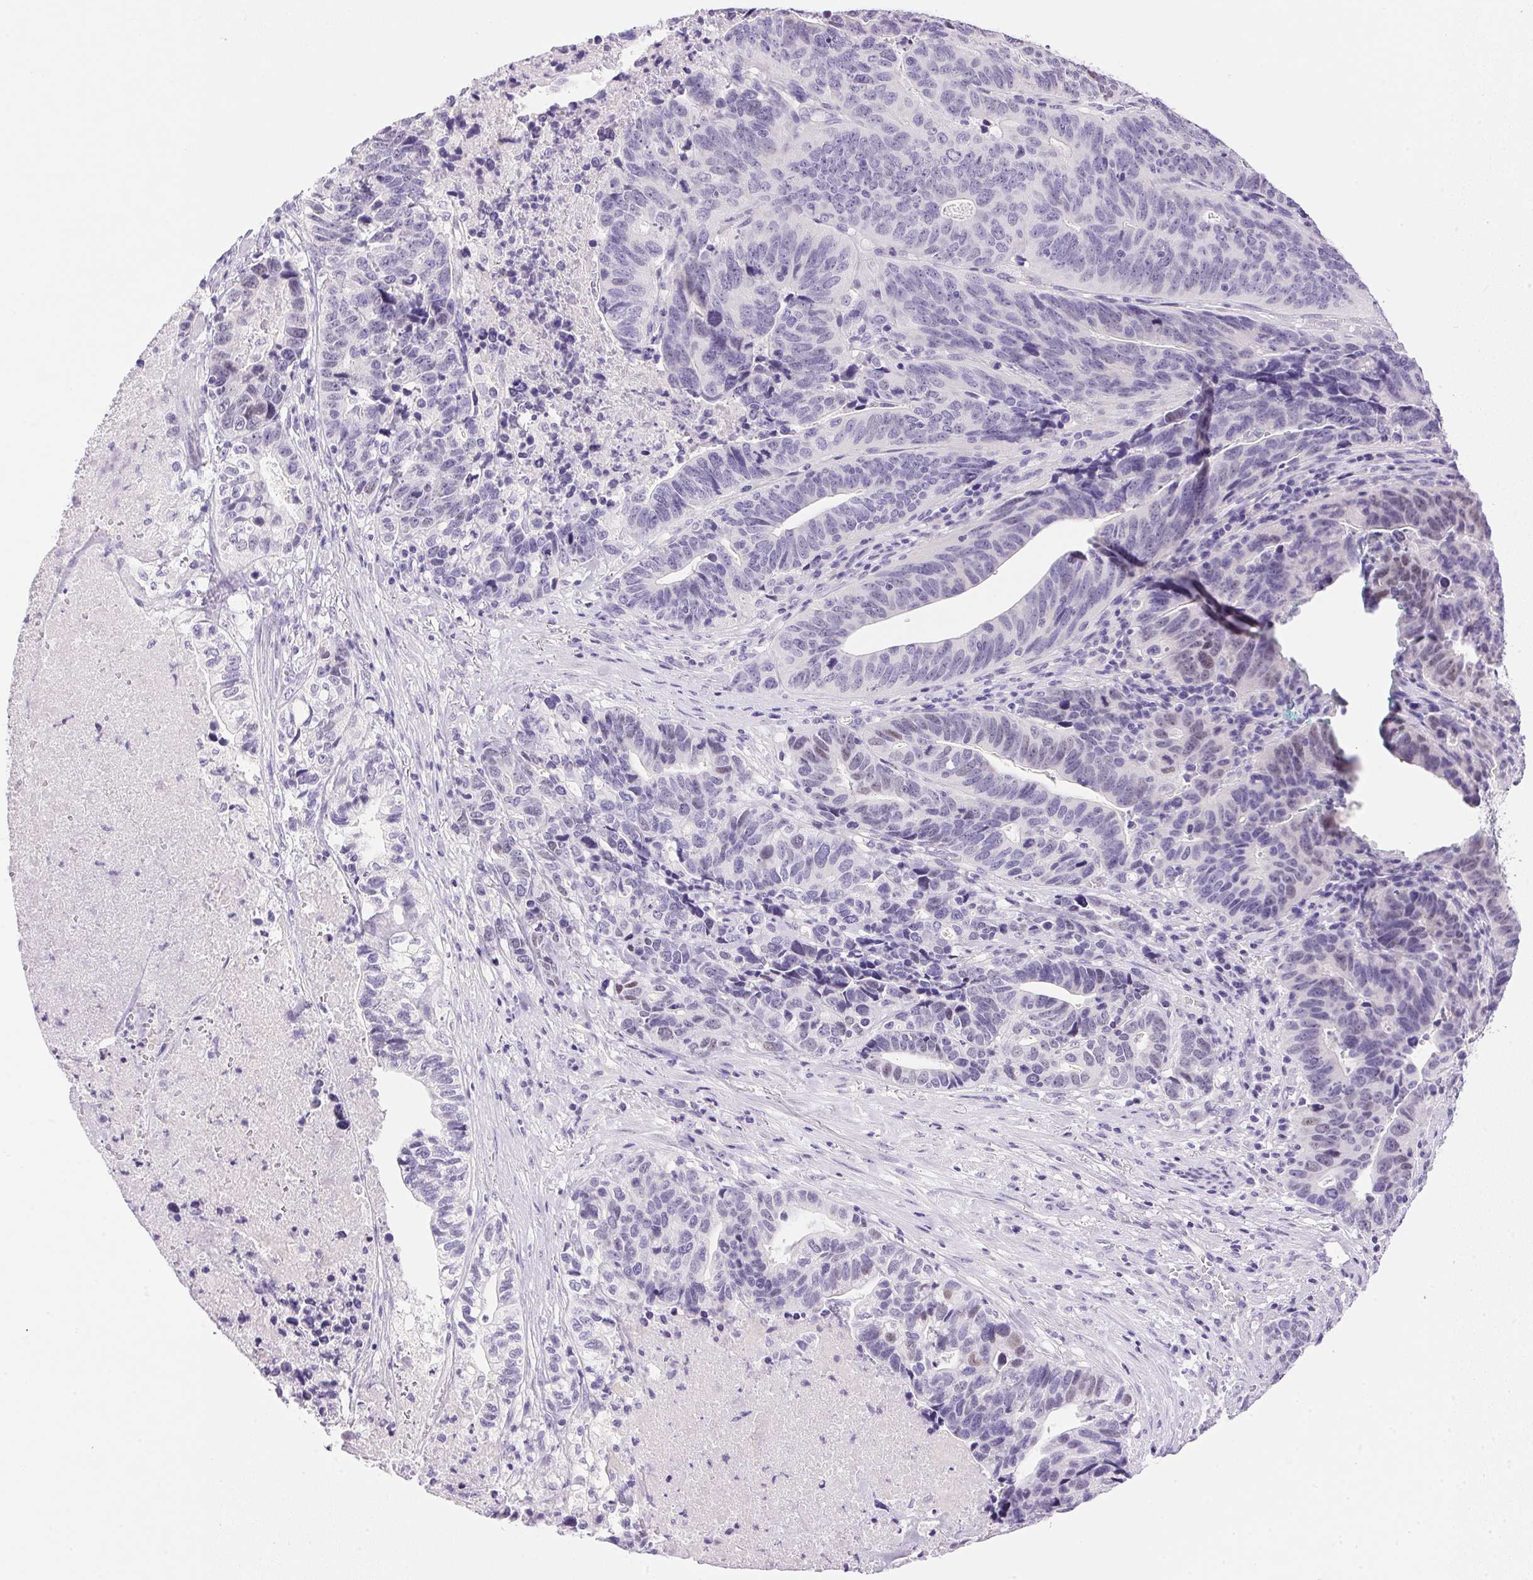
{"staining": {"intensity": "negative", "quantity": "none", "location": "none"}, "tissue": "stomach cancer", "cell_type": "Tumor cells", "image_type": "cancer", "snomed": [{"axis": "morphology", "description": "Adenocarcinoma, NOS"}, {"axis": "topography", "description": "Stomach, upper"}], "caption": "Stomach adenocarcinoma stained for a protein using immunohistochemistry (IHC) displays no staining tumor cells.", "gene": "ATP6V0A4", "patient": {"sex": "female", "age": 67}}